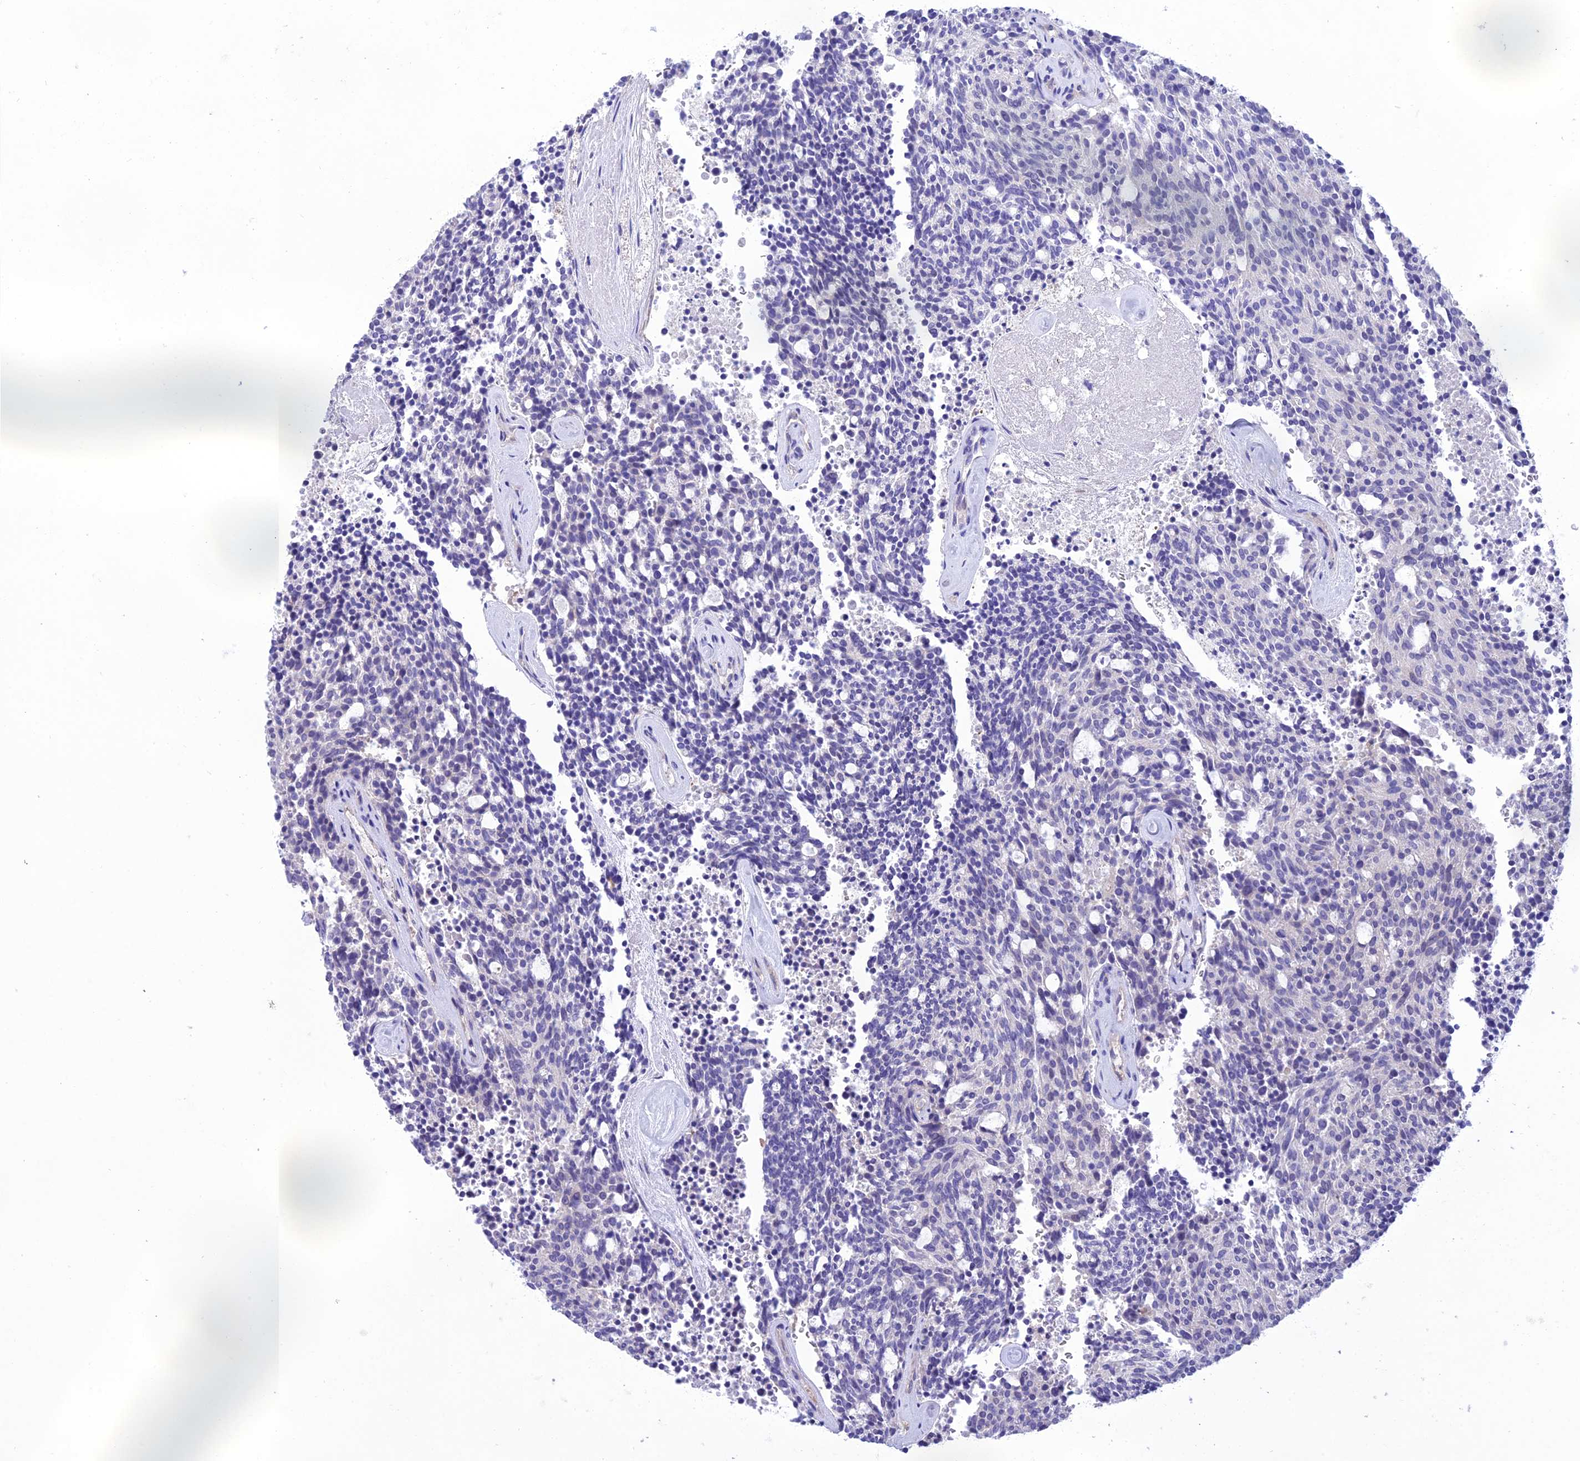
{"staining": {"intensity": "negative", "quantity": "none", "location": "none"}, "tissue": "carcinoid", "cell_type": "Tumor cells", "image_type": "cancer", "snomed": [{"axis": "morphology", "description": "Carcinoid, malignant, NOS"}, {"axis": "topography", "description": "Pancreas"}], "caption": "High magnification brightfield microscopy of carcinoid (malignant) stained with DAB (brown) and counterstained with hematoxylin (blue): tumor cells show no significant expression. (Immunohistochemistry, brightfield microscopy, high magnification).", "gene": "SNX24", "patient": {"sex": "female", "age": 54}}